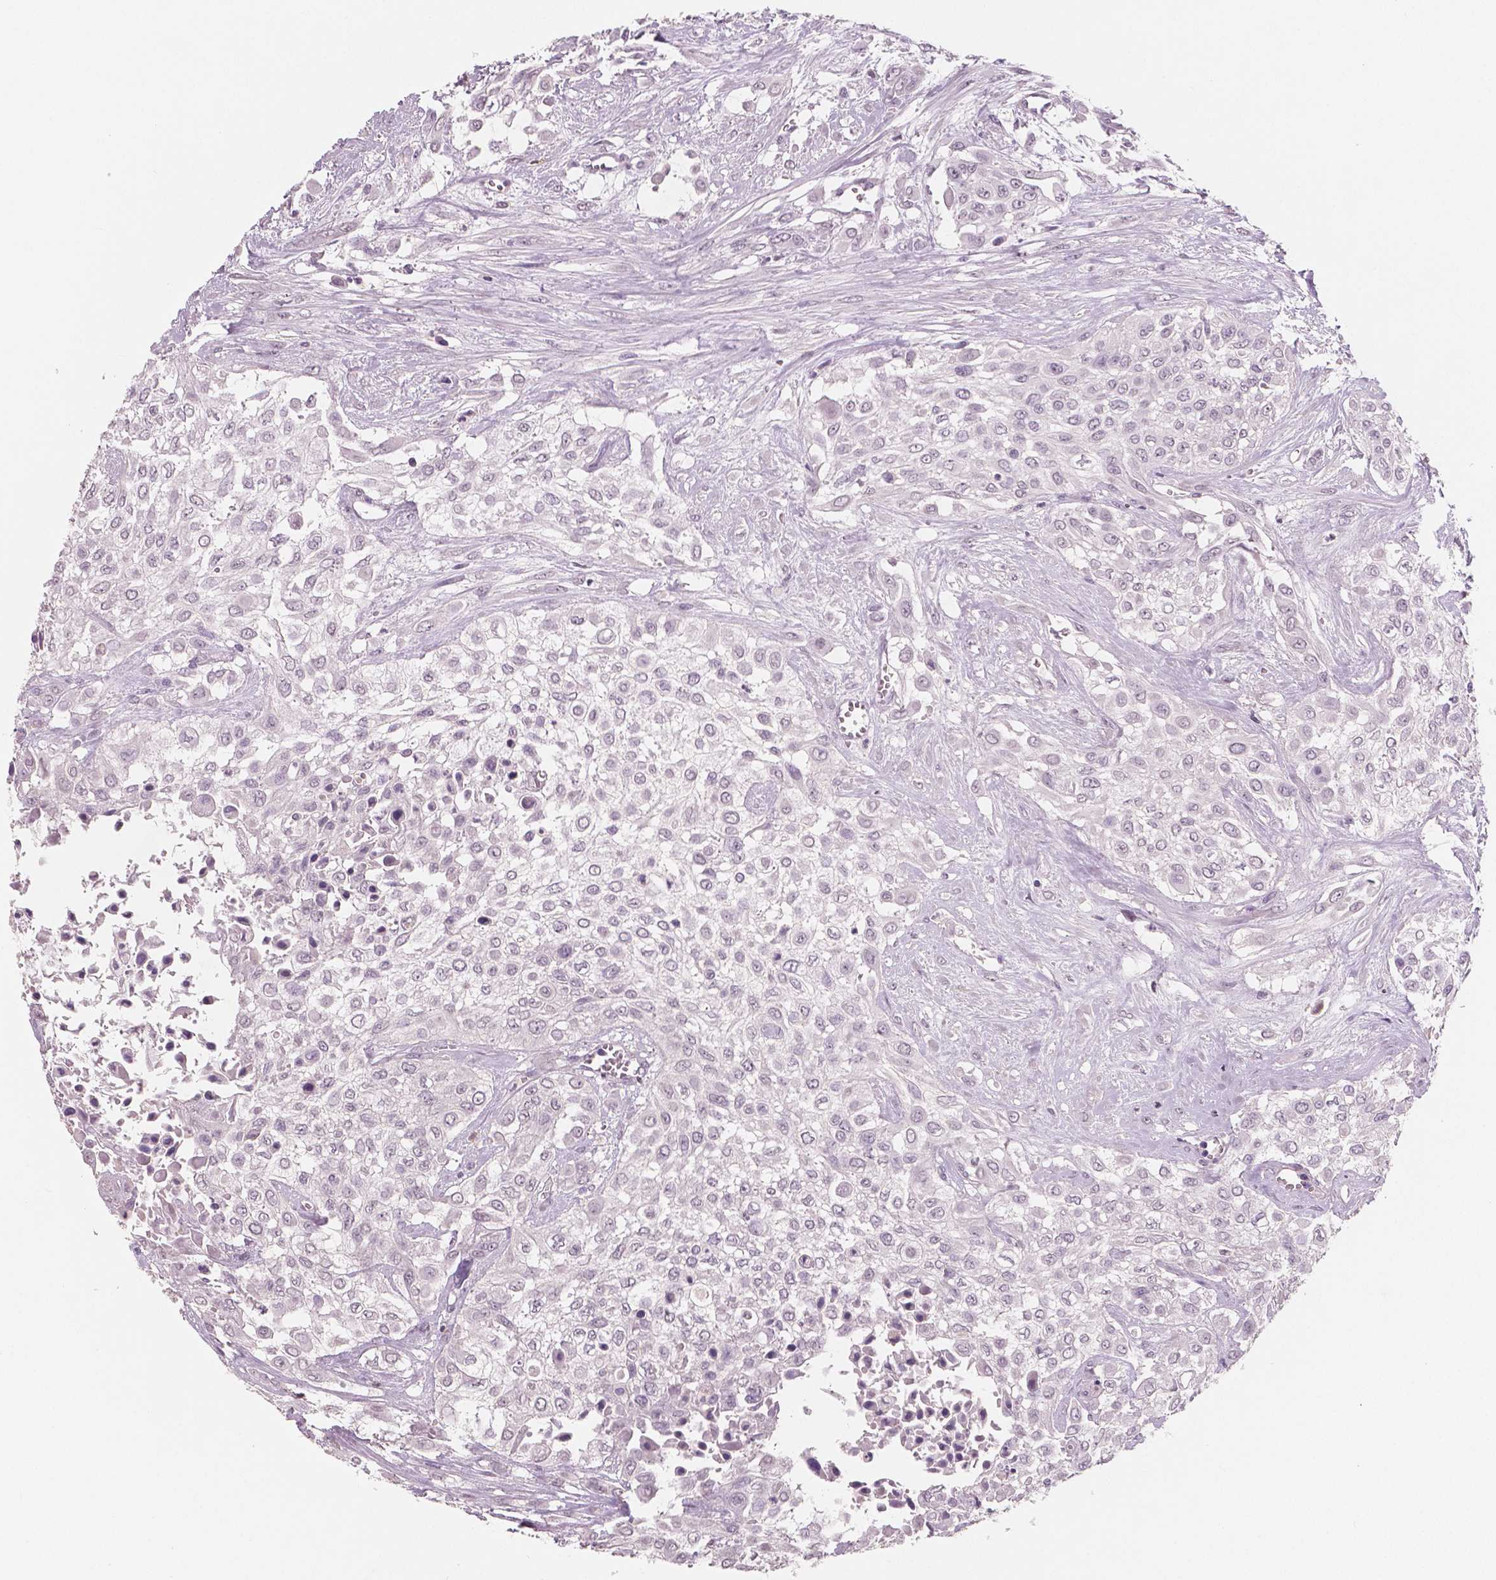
{"staining": {"intensity": "negative", "quantity": "none", "location": "none"}, "tissue": "urothelial cancer", "cell_type": "Tumor cells", "image_type": "cancer", "snomed": [{"axis": "morphology", "description": "Urothelial carcinoma, High grade"}, {"axis": "topography", "description": "Urinary bladder"}], "caption": "The immunohistochemistry (IHC) photomicrograph has no significant positivity in tumor cells of urothelial carcinoma (high-grade) tissue.", "gene": "KIT", "patient": {"sex": "male", "age": 57}}